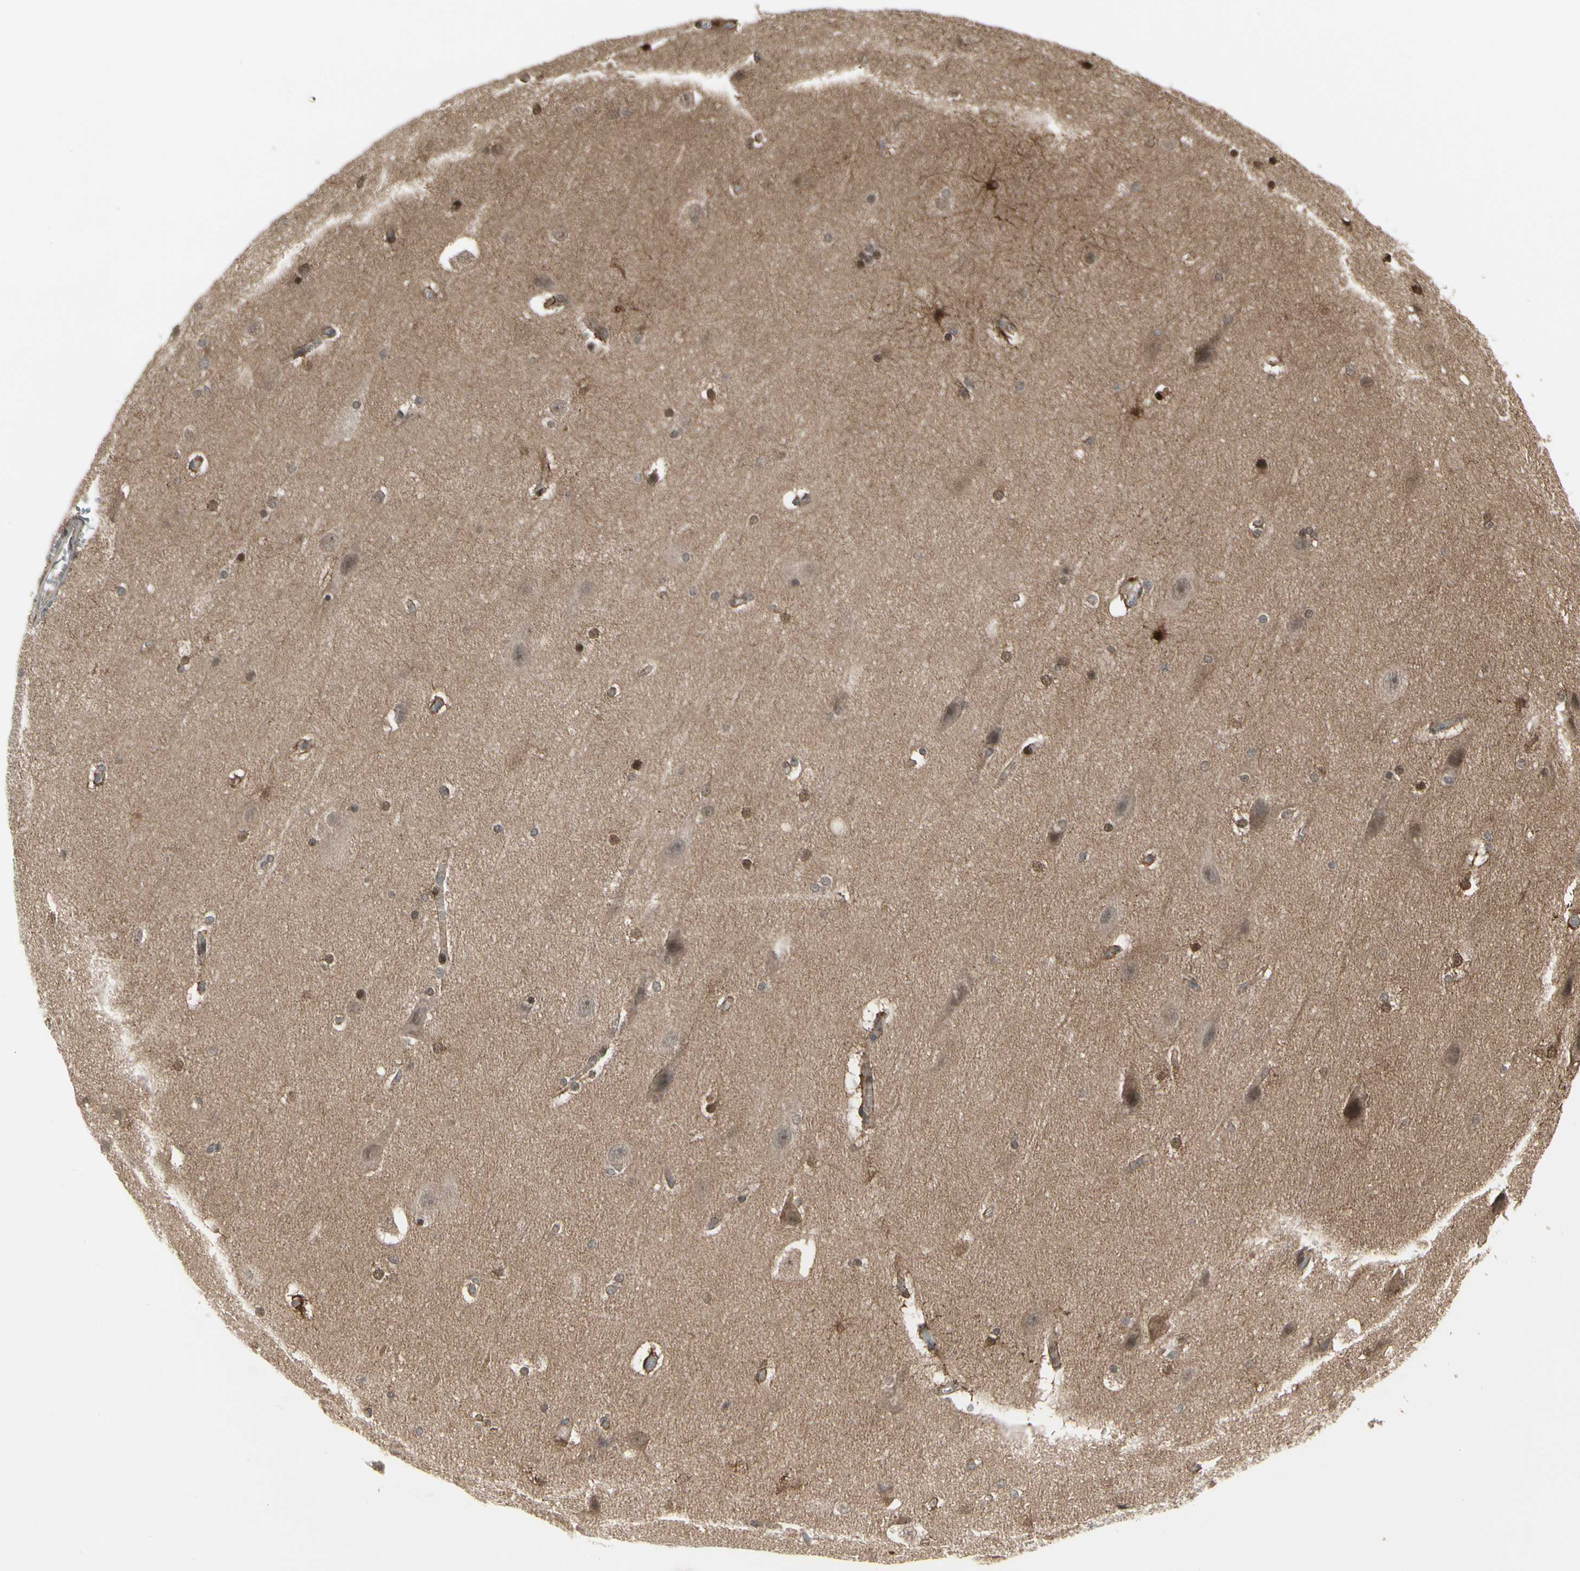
{"staining": {"intensity": "moderate", "quantity": "25%-75%", "location": "cytoplasmic/membranous"}, "tissue": "cerebral cortex", "cell_type": "Endothelial cells", "image_type": "normal", "snomed": [{"axis": "morphology", "description": "Normal tissue, NOS"}, {"axis": "topography", "description": "Cerebral cortex"}, {"axis": "topography", "description": "Hippocampus"}], "caption": "The micrograph exhibits staining of normal cerebral cortex, revealing moderate cytoplasmic/membranous protein positivity (brown color) within endothelial cells. (DAB (3,3'-diaminobenzidine) IHC with brightfield microscopy, high magnification).", "gene": "IGFBP6", "patient": {"sex": "female", "age": 19}}